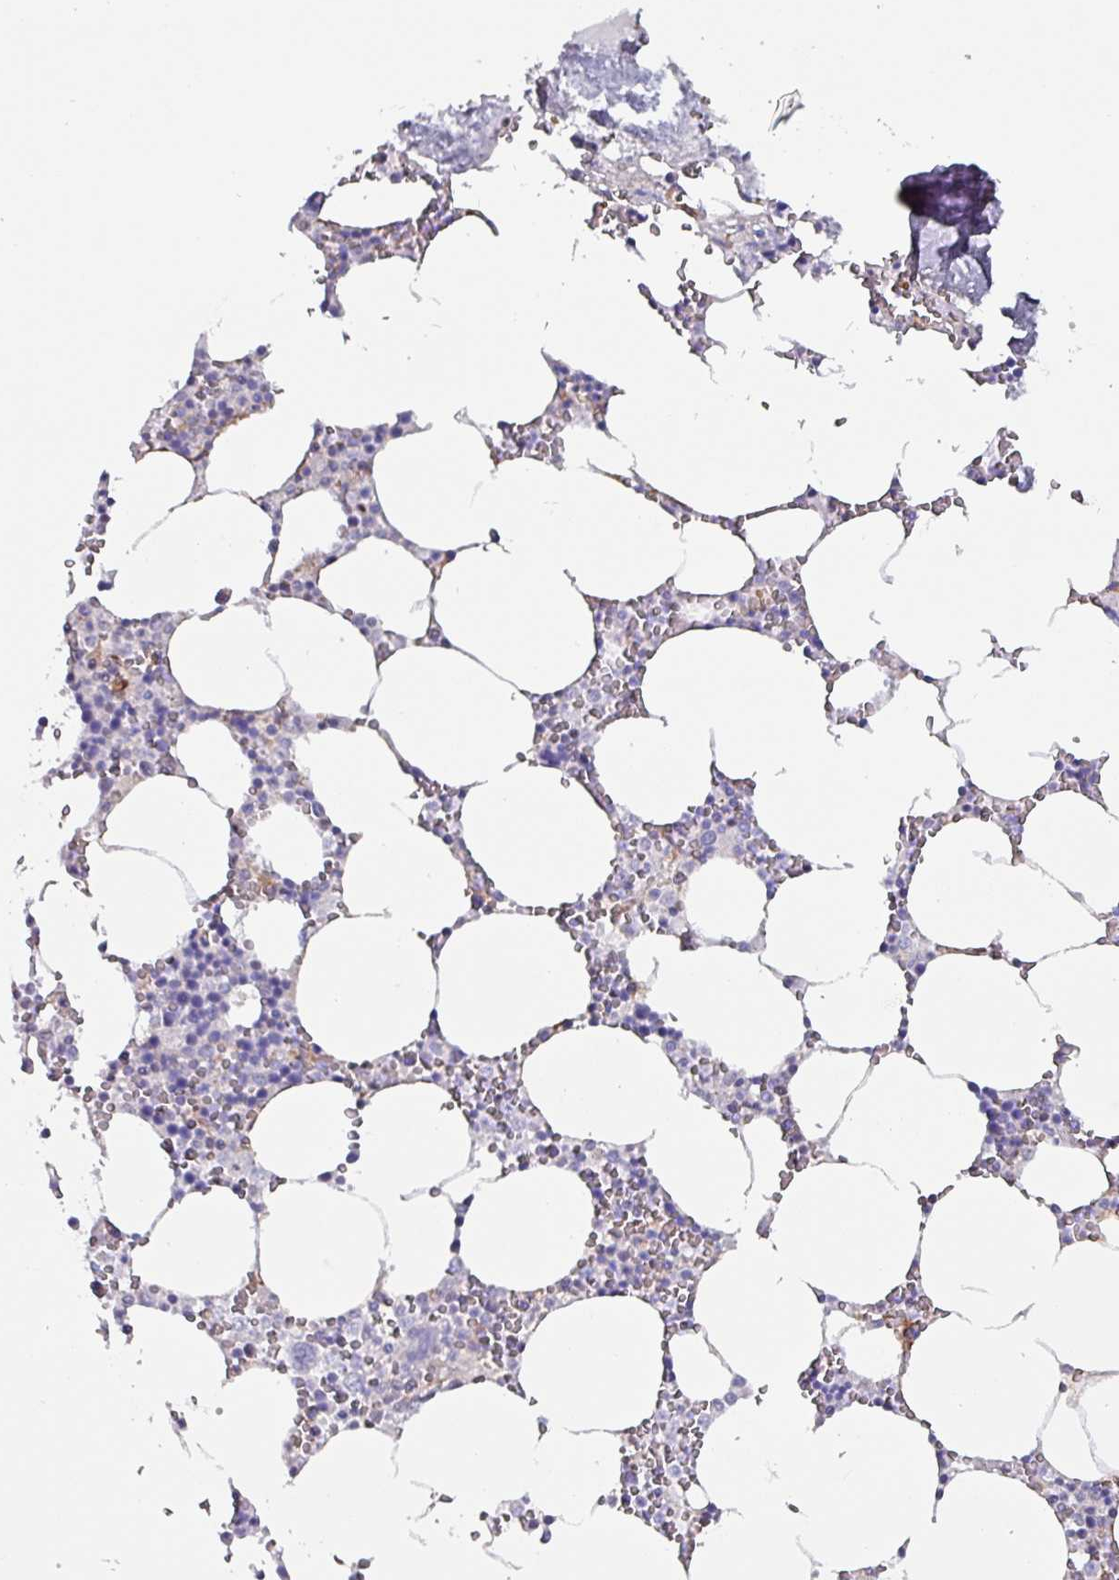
{"staining": {"intensity": "negative", "quantity": "none", "location": "none"}, "tissue": "bone marrow", "cell_type": "Hematopoietic cells", "image_type": "normal", "snomed": [{"axis": "morphology", "description": "Normal tissue, NOS"}, {"axis": "topography", "description": "Bone marrow"}], "caption": "The IHC image has no significant expression in hematopoietic cells of bone marrow. (DAB (3,3'-diaminobenzidine) immunohistochemistry with hematoxylin counter stain).", "gene": "ZNF816", "patient": {"sex": "male", "age": 54}}